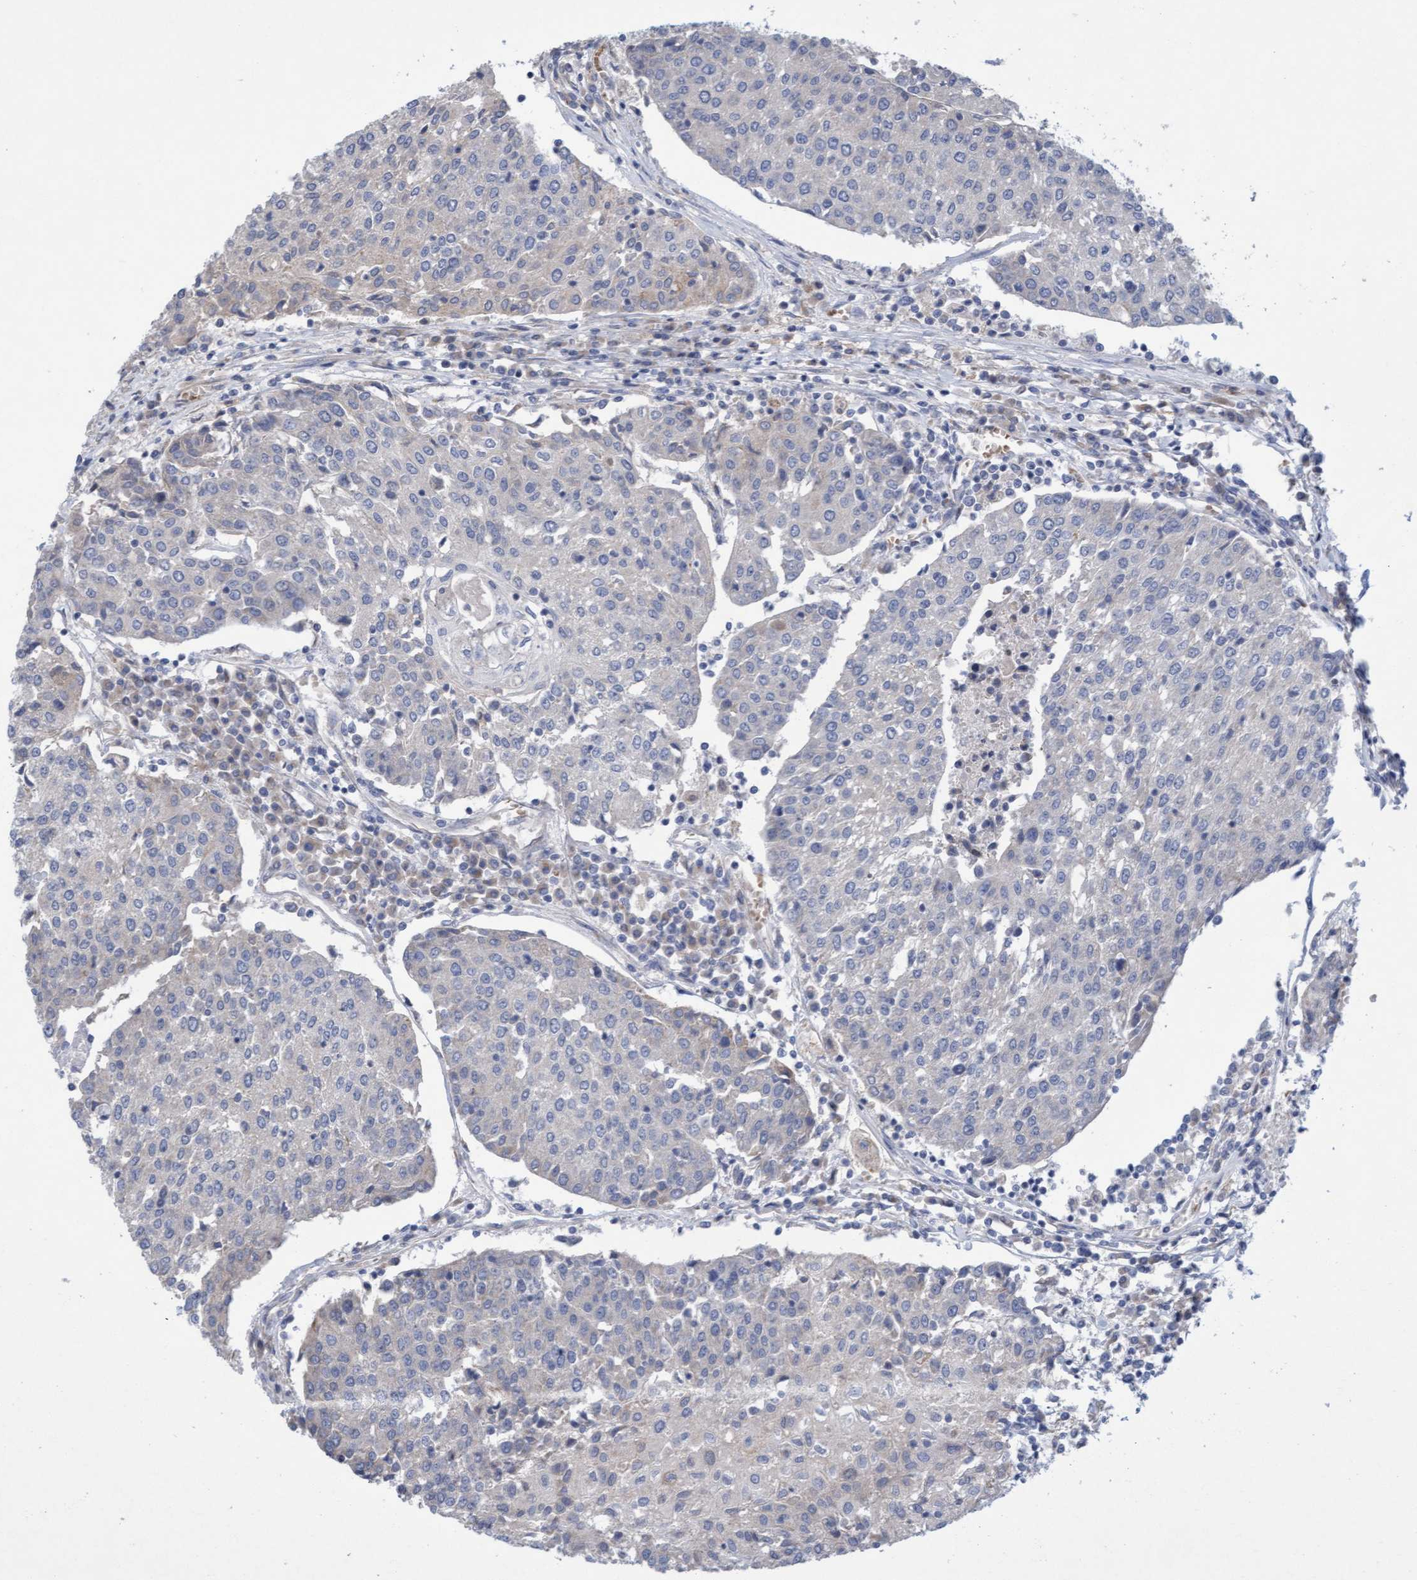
{"staining": {"intensity": "negative", "quantity": "none", "location": "none"}, "tissue": "urothelial cancer", "cell_type": "Tumor cells", "image_type": "cancer", "snomed": [{"axis": "morphology", "description": "Urothelial carcinoma, High grade"}, {"axis": "topography", "description": "Urinary bladder"}], "caption": "Immunohistochemistry (IHC) image of human urothelial cancer stained for a protein (brown), which reveals no positivity in tumor cells.", "gene": "DDHD2", "patient": {"sex": "female", "age": 85}}